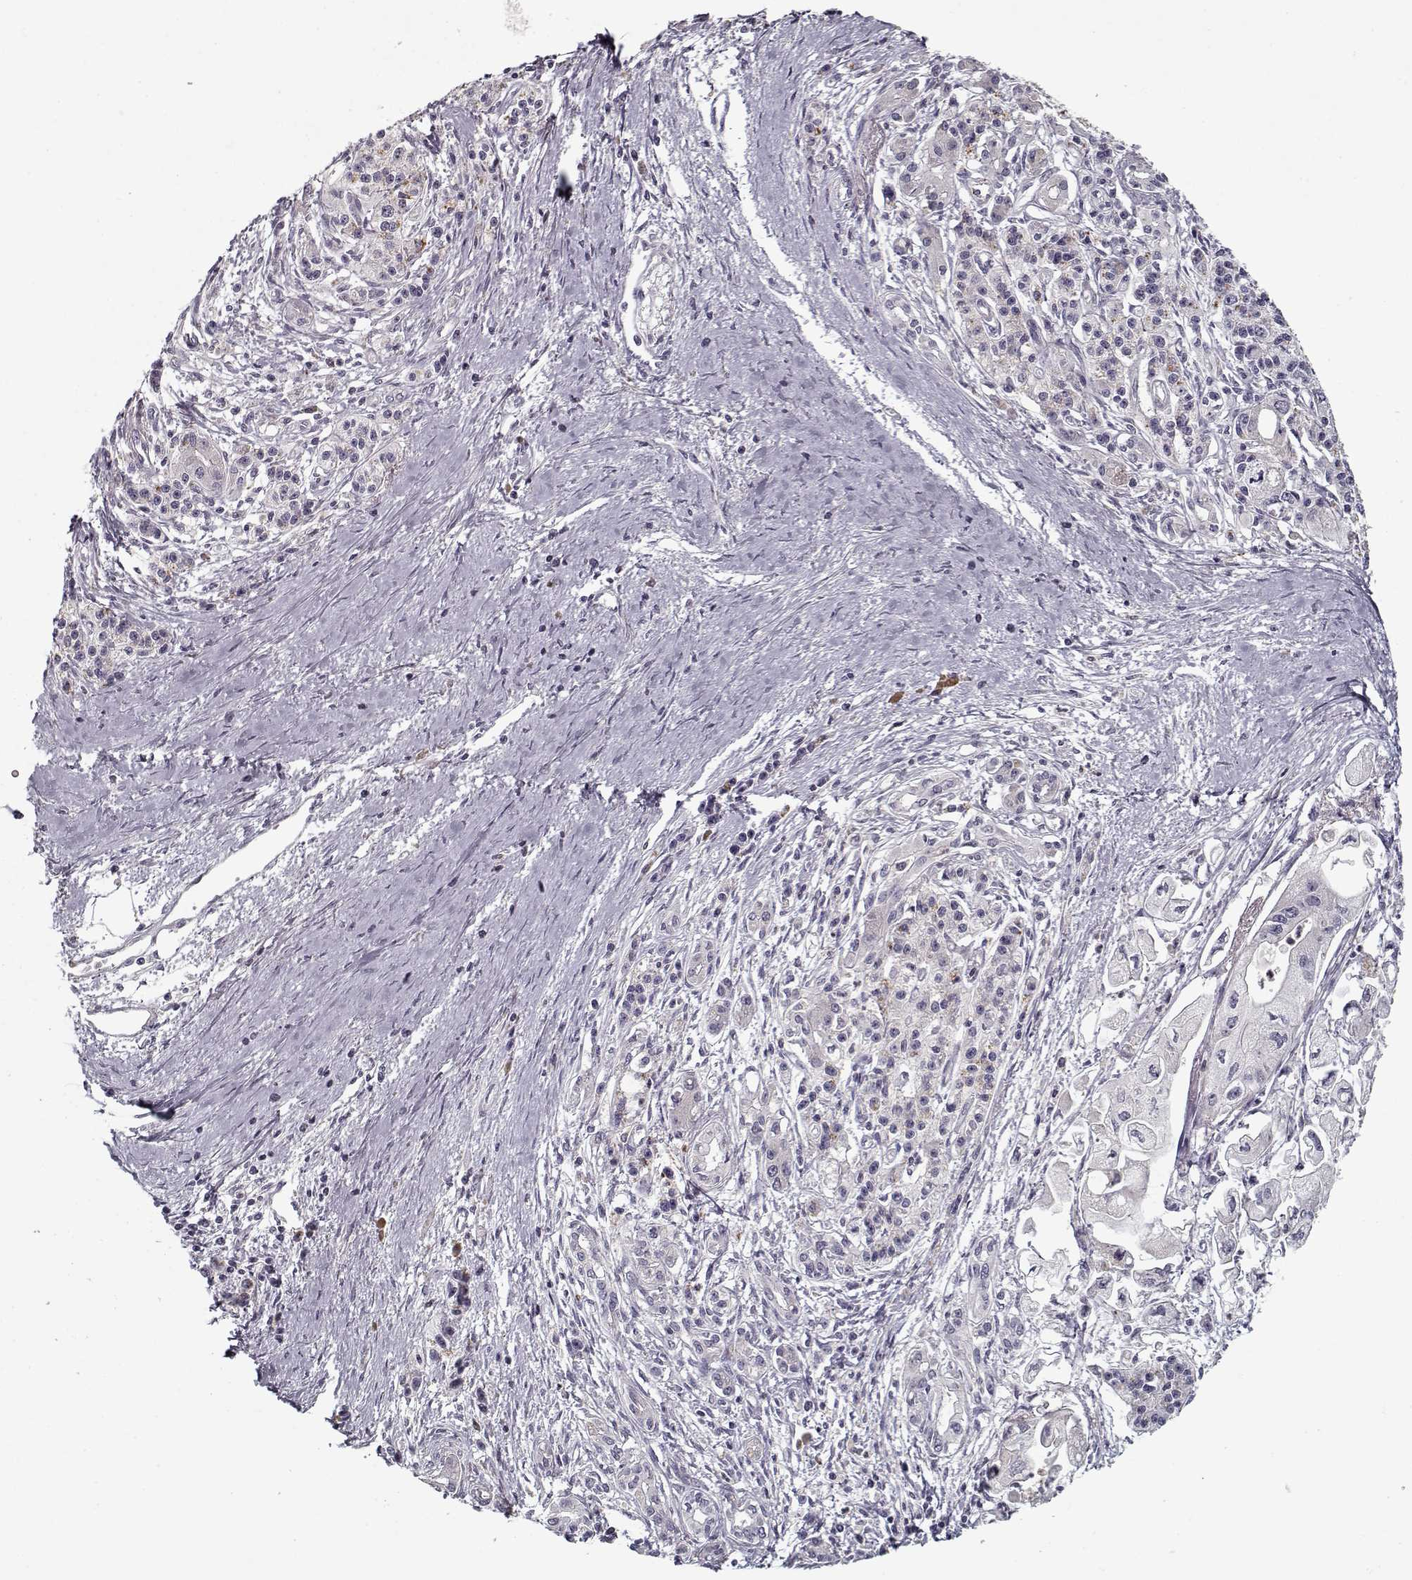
{"staining": {"intensity": "negative", "quantity": "none", "location": "none"}, "tissue": "pancreatic cancer", "cell_type": "Tumor cells", "image_type": "cancer", "snomed": [{"axis": "morphology", "description": "Adenocarcinoma, NOS"}, {"axis": "topography", "description": "Pancreas"}], "caption": "Adenocarcinoma (pancreatic) was stained to show a protein in brown. There is no significant expression in tumor cells. The staining is performed using DAB brown chromogen with nuclei counter-stained in using hematoxylin.", "gene": "UNC13D", "patient": {"sex": "male", "age": 70}}